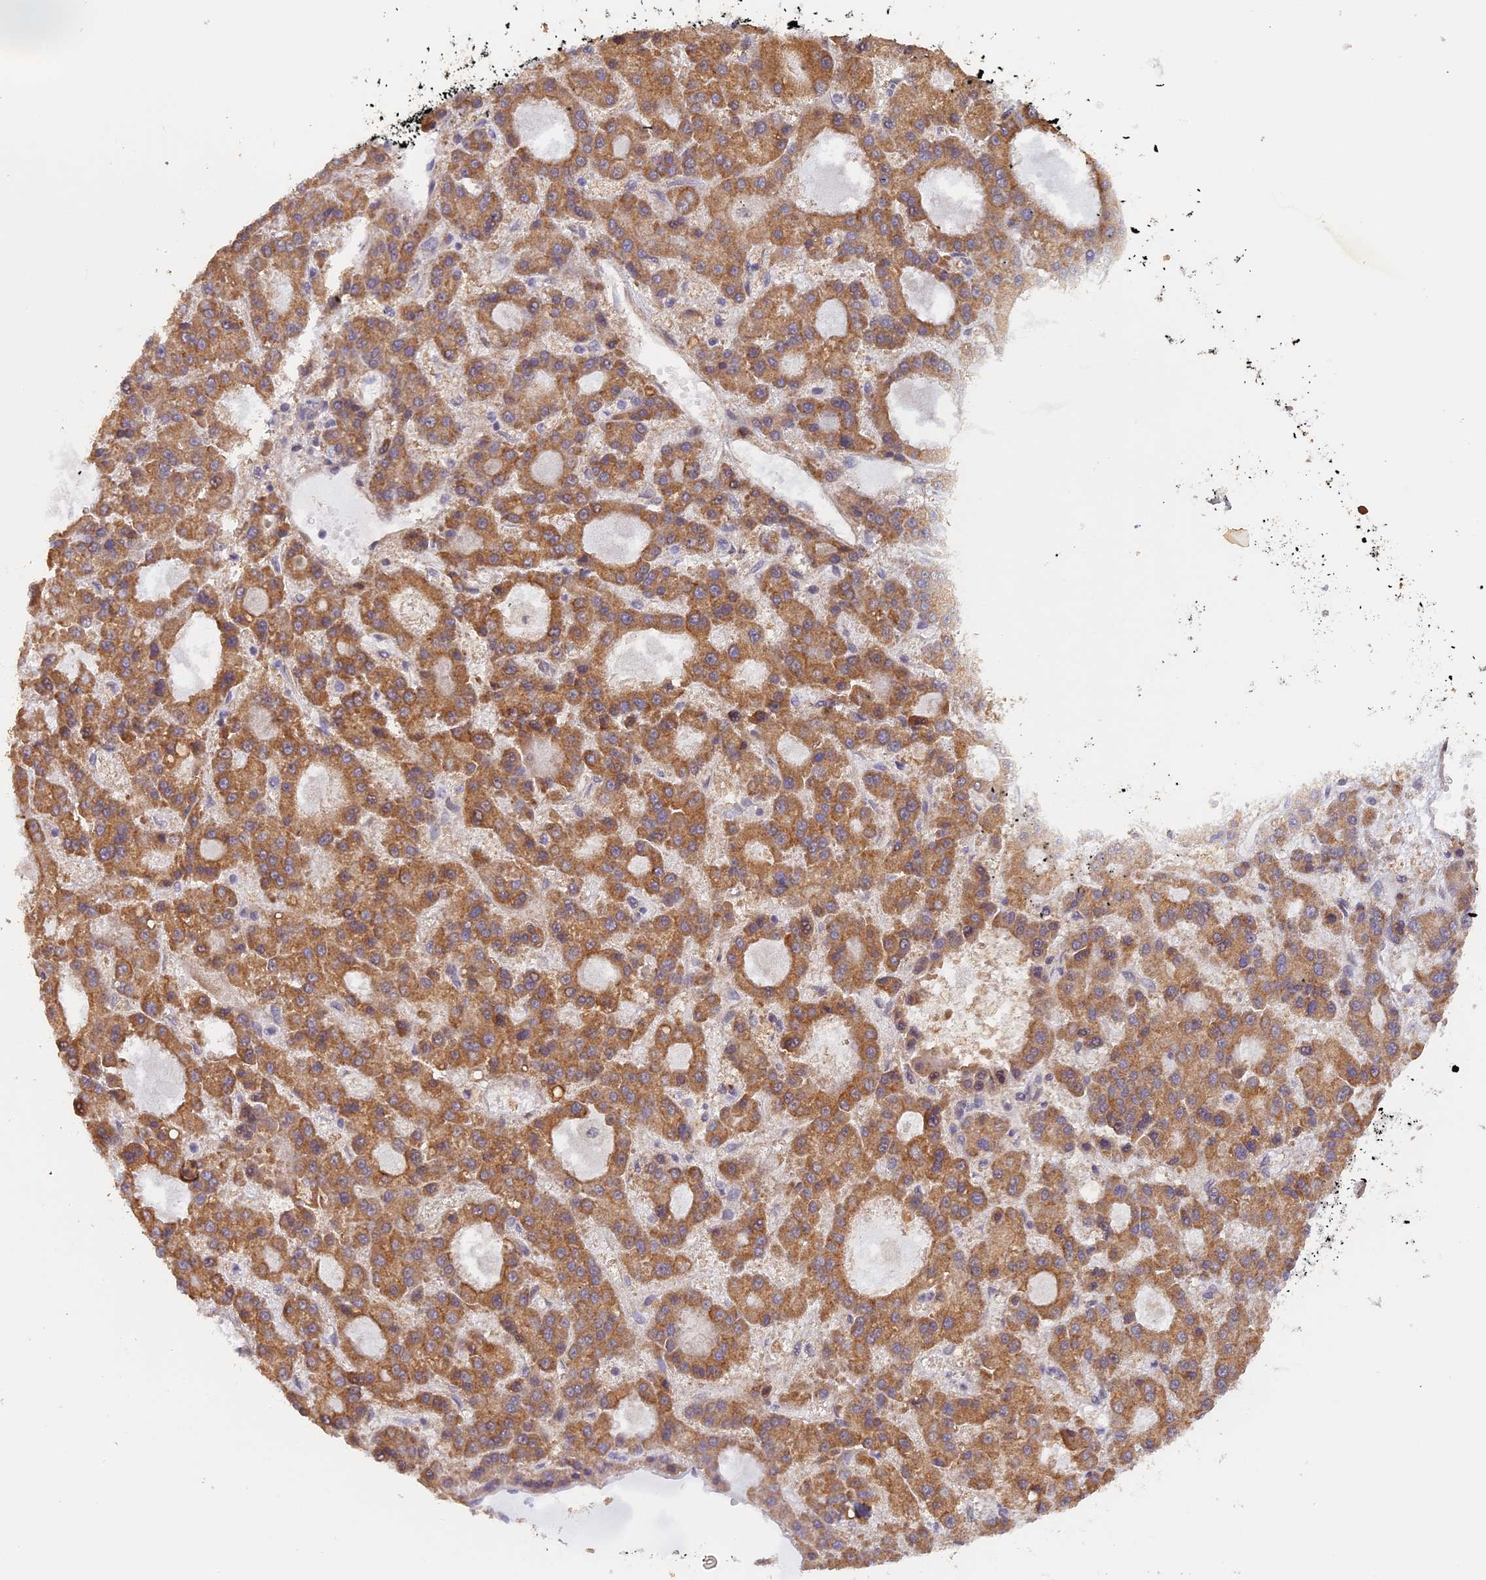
{"staining": {"intensity": "moderate", "quantity": ">75%", "location": "cytoplasmic/membranous"}, "tissue": "liver cancer", "cell_type": "Tumor cells", "image_type": "cancer", "snomed": [{"axis": "morphology", "description": "Carcinoma, Hepatocellular, NOS"}, {"axis": "topography", "description": "Liver"}], "caption": "DAB (3,3'-diaminobenzidine) immunohistochemical staining of liver cancer (hepatocellular carcinoma) displays moderate cytoplasmic/membranous protein positivity in about >75% of tumor cells. The protein is shown in brown color, while the nuclei are stained blue.", "gene": "MYBL2", "patient": {"sex": "male", "age": 70}}